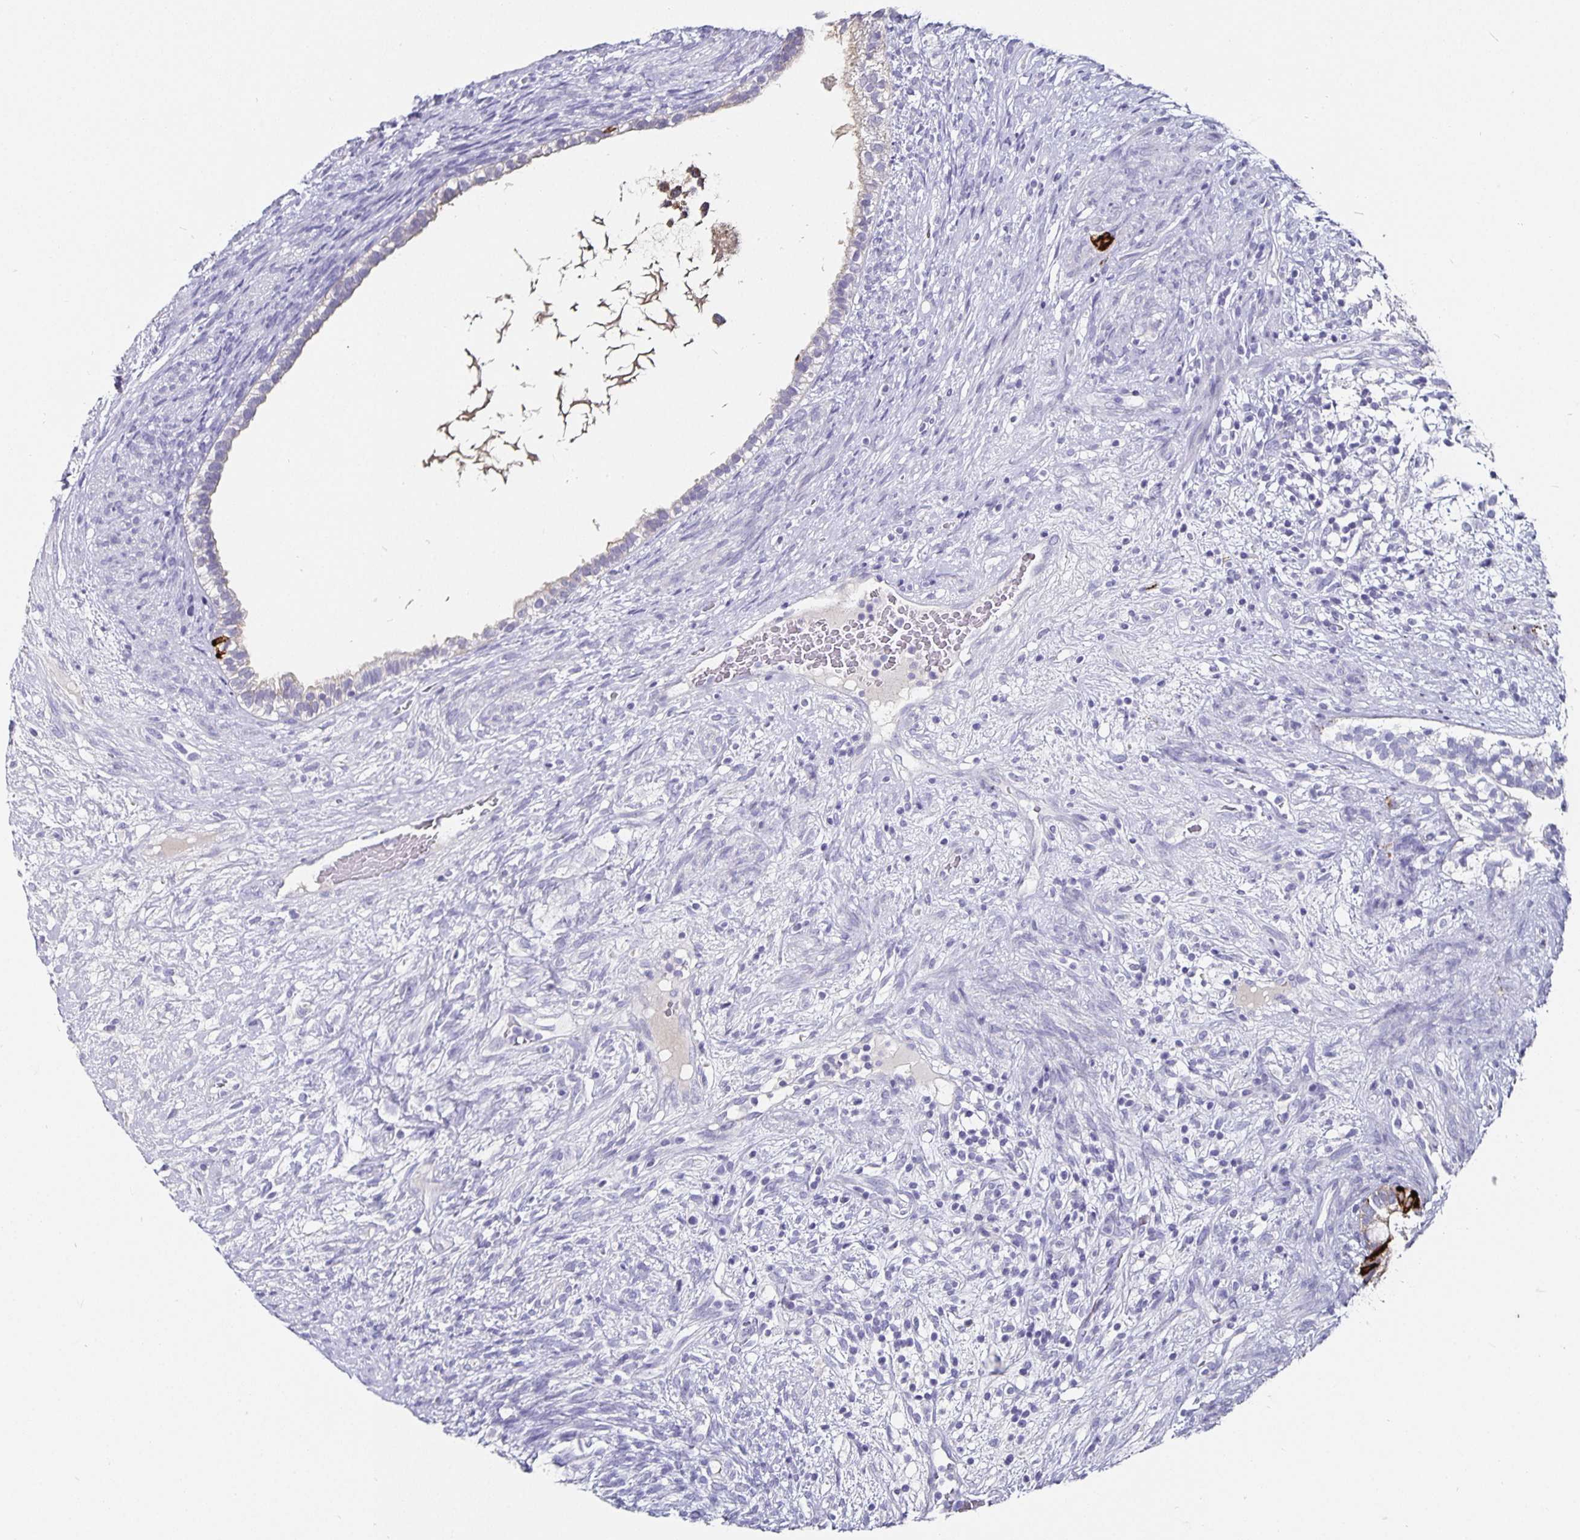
{"staining": {"intensity": "weak", "quantity": "<25%", "location": "cytoplasmic/membranous"}, "tissue": "testis cancer", "cell_type": "Tumor cells", "image_type": "cancer", "snomed": [{"axis": "morphology", "description": "Seminoma, NOS"}, {"axis": "morphology", "description": "Carcinoma, Embryonal, NOS"}, {"axis": "topography", "description": "Testis"}], "caption": "This is a photomicrograph of immunohistochemistry staining of testis cancer (seminoma), which shows no staining in tumor cells.", "gene": "CHGA", "patient": {"sex": "male", "age": 41}}